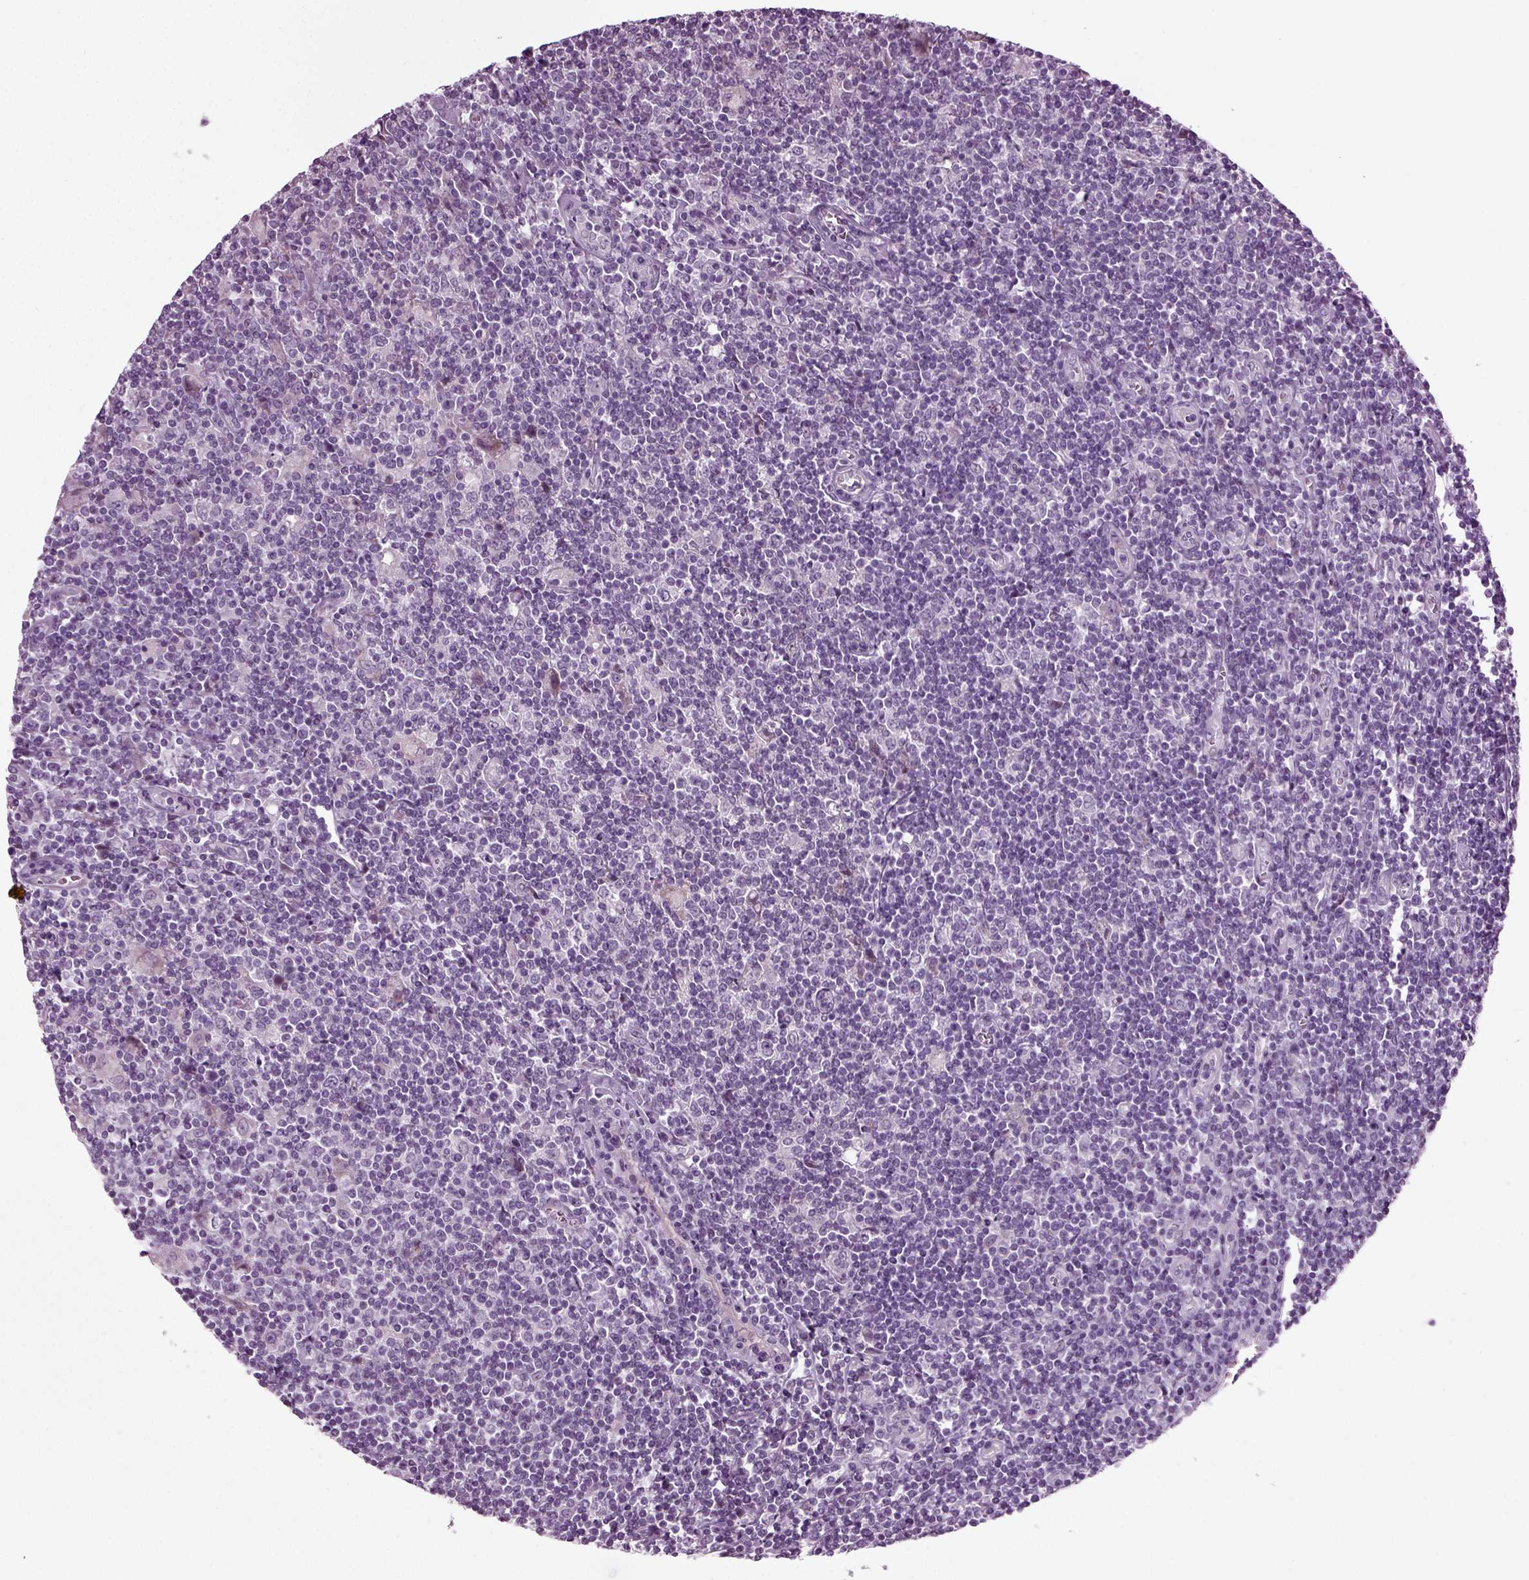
{"staining": {"intensity": "negative", "quantity": "none", "location": "none"}, "tissue": "lymphoma", "cell_type": "Tumor cells", "image_type": "cancer", "snomed": [{"axis": "morphology", "description": "Hodgkin's disease, NOS"}, {"axis": "topography", "description": "Lymph node"}], "caption": "The image reveals no staining of tumor cells in lymphoma. (DAB (3,3'-diaminobenzidine) immunohistochemistry visualized using brightfield microscopy, high magnification).", "gene": "SCG5", "patient": {"sex": "male", "age": 40}}